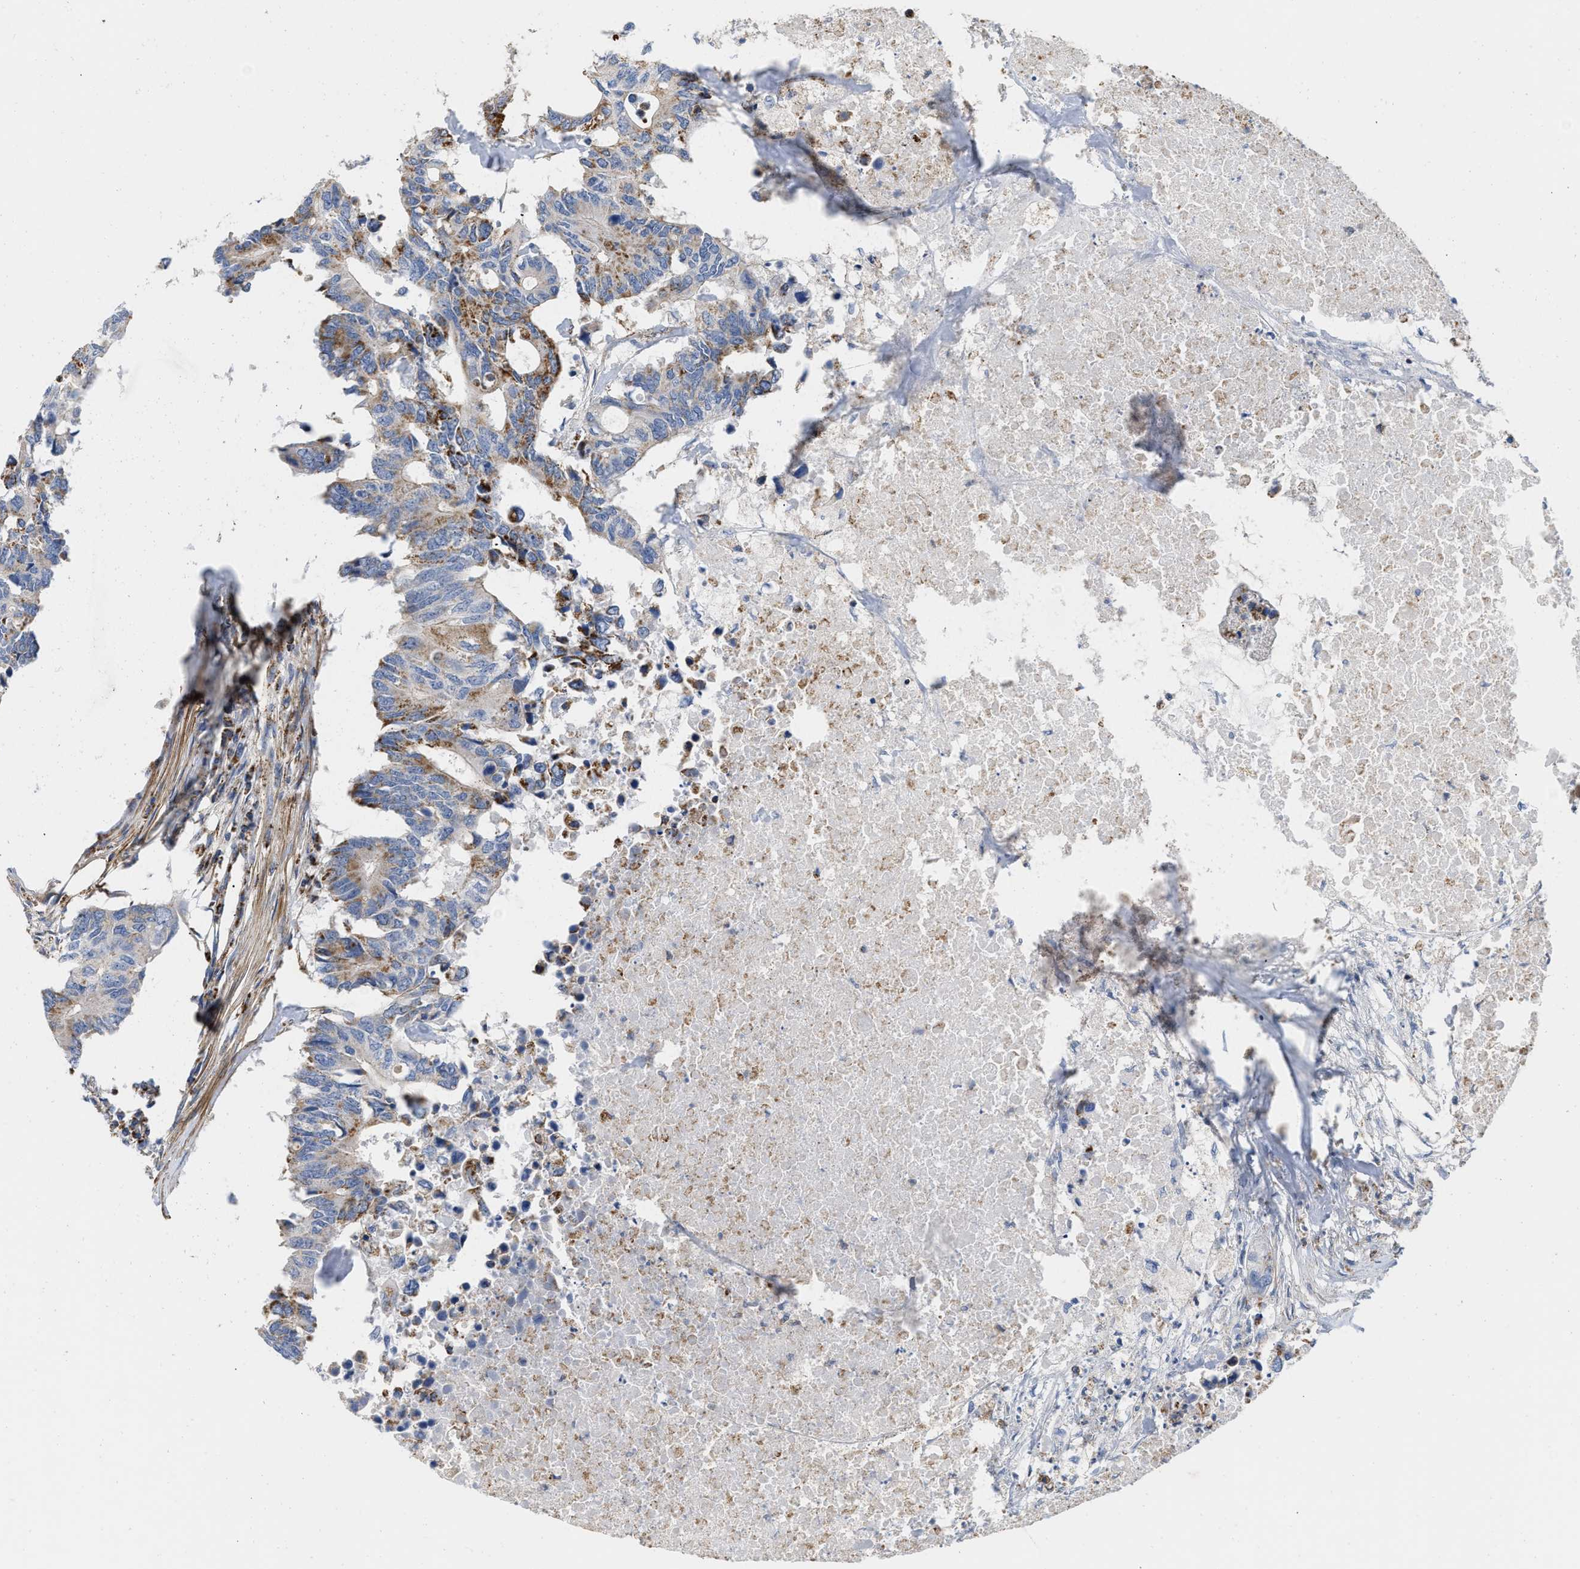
{"staining": {"intensity": "strong", "quantity": "25%-75%", "location": "cytoplasmic/membranous"}, "tissue": "colorectal cancer", "cell_type": "Tumor cells", "image_type": "cancer", "snomed": [{"axis": "morphology", "description": "Adenocarcinoma, NOS"}, {"axis": "topography", "description": "Colon"}], "caption": "Immunohistochemistry image of human adenocarcinoma (colorectal) stained for a protein (brown), which exhibits high levels of strong cytoplasmic/membranous staining in about 25%-75% of tumor cells.", "gene": "GRB10", "patient": {"sex": "male", "age": 71}}